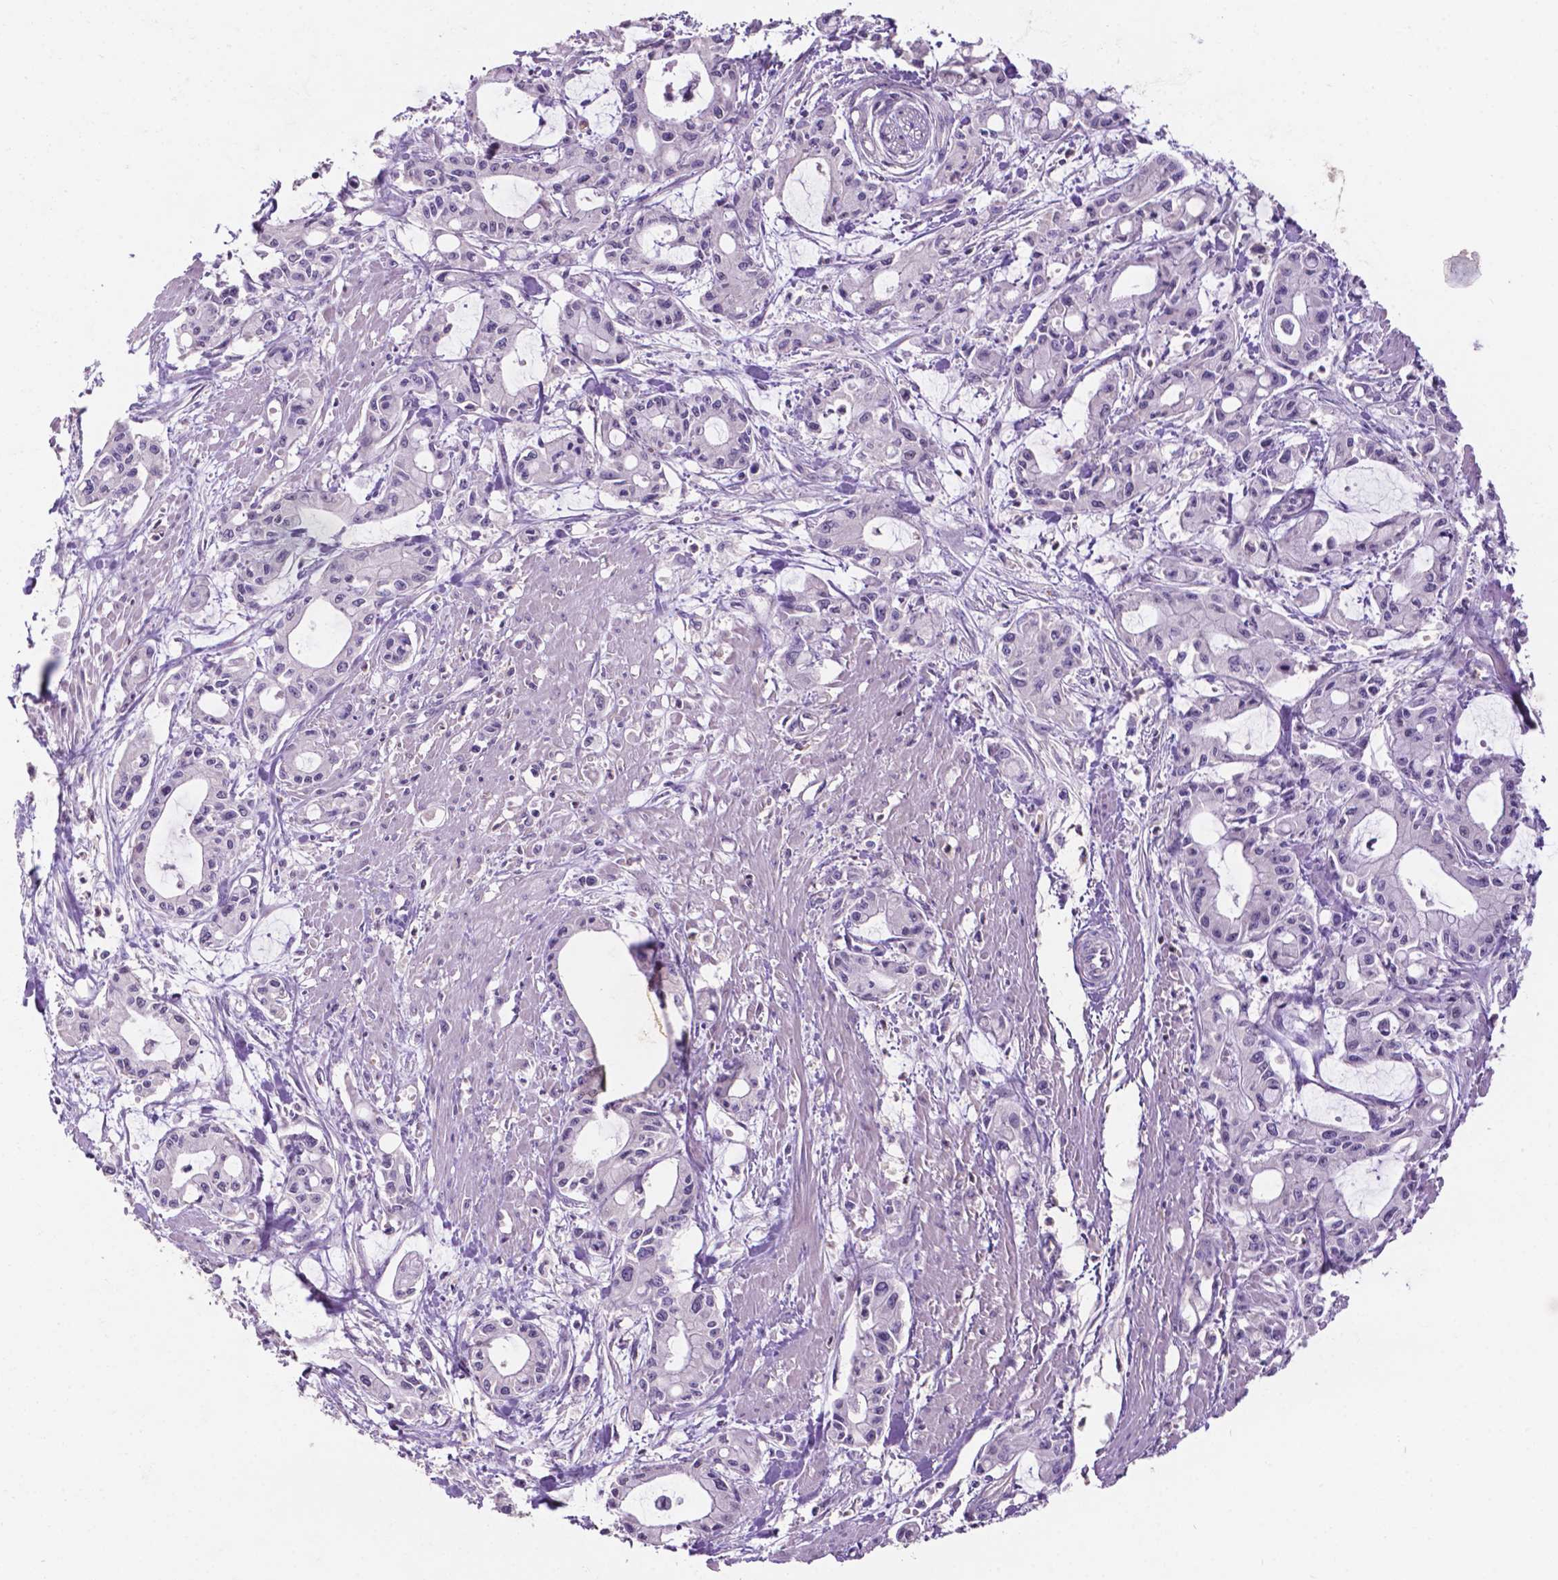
{"staining": {"intensity": "negative", "quantity": "none", "location": "none"}, "tissue": "pancreatic cancer", "cell_type": "Tumor cells", "image_type": "cancer", "snomed": [{"axis": "morphology", "description": "Adenocarcinoma, NOS"}, {"axis": "topography", "description": "Pancreas"}], "caption": "There is no significant expression in tumor cells of adenocarcinoma (pancreatic). (DAB IHC with hematoxylin counter stain).", "gene": "PLSCR1", "patient": {"sex": "male", "age": 48}}